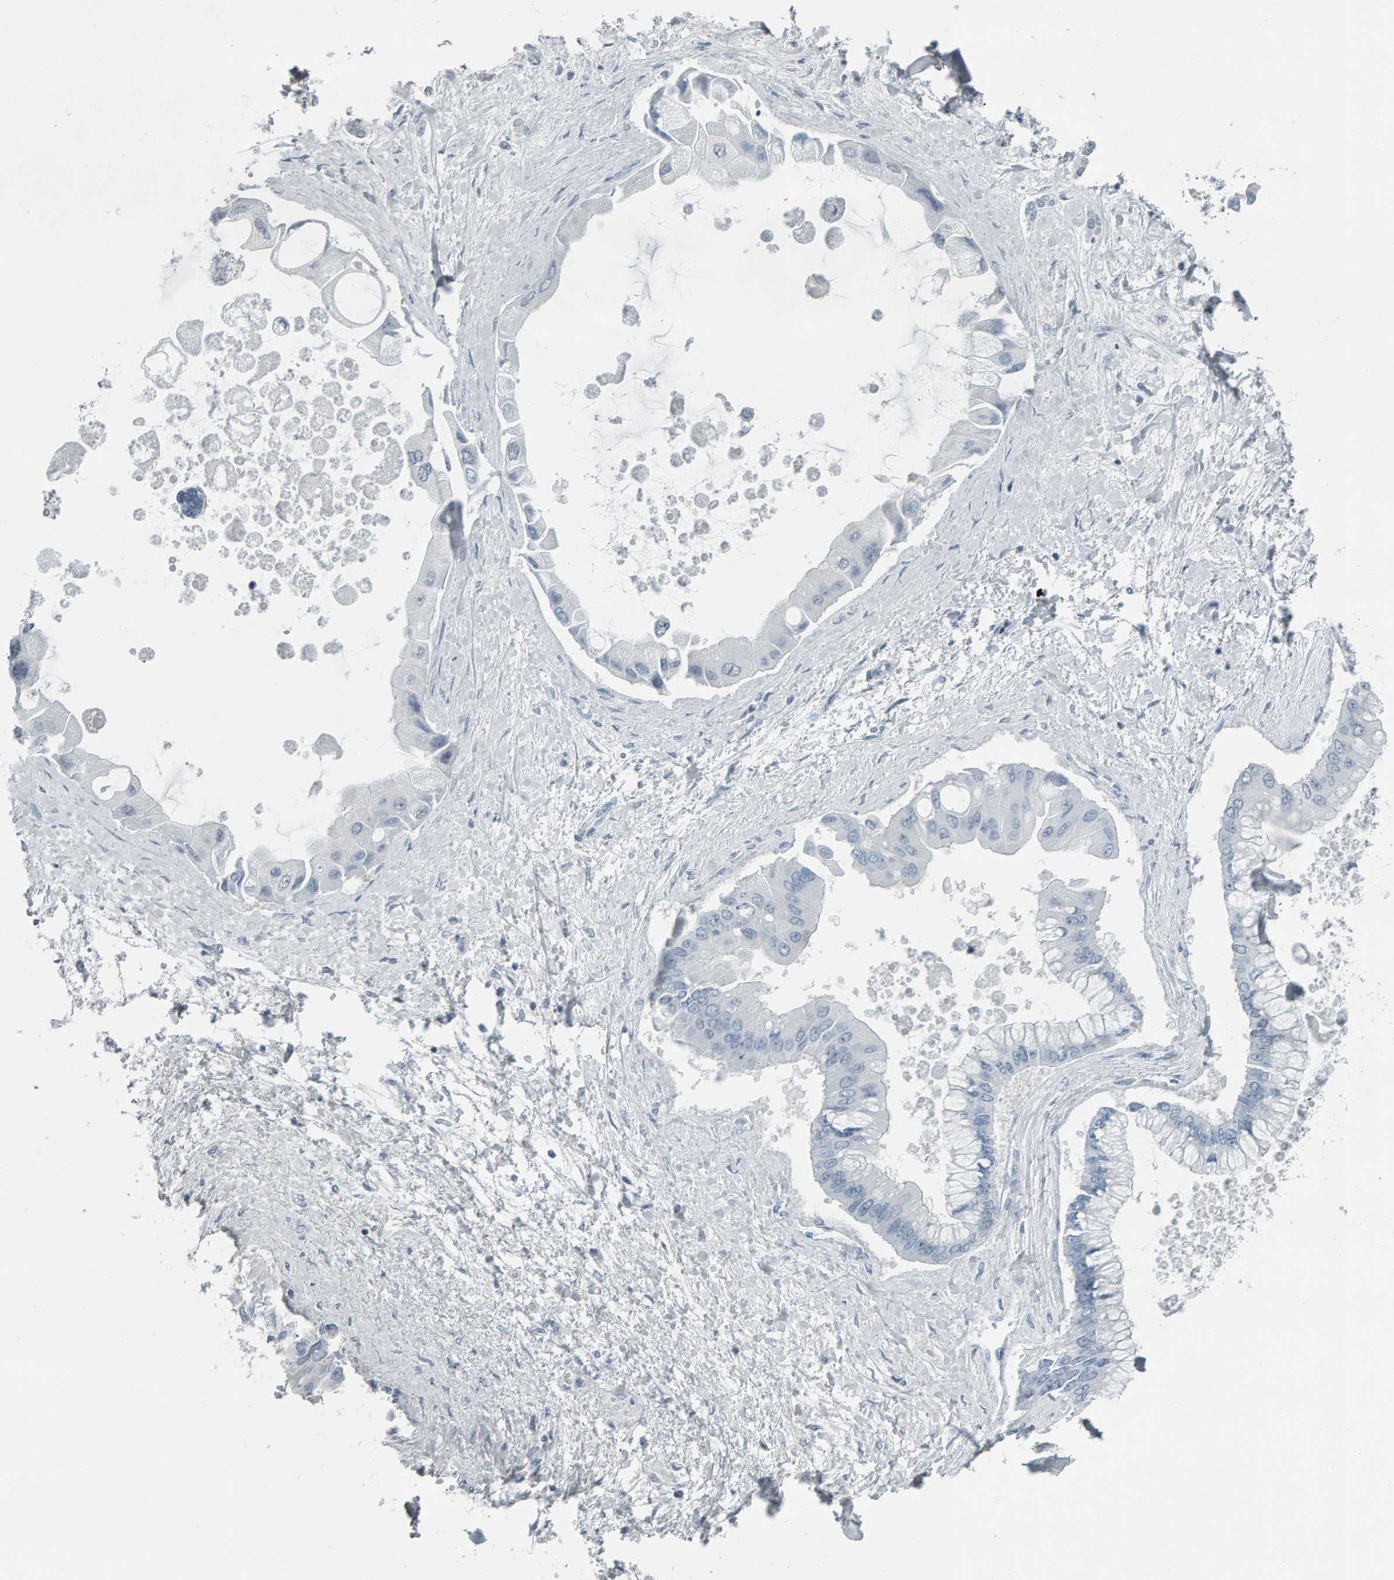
{"staining": {"intensity": "negative", "quantity": "none", "location": "none"}, "tissue": "liver cancer", "cell_type": "Tumor cells", "image_type": "cancer", "snomed": [{"axis": "morphology", "description": "Cholangiocarcinoma"}, {"axis": "topography", "description": "Liver"}], "caption": "This is an immunohistochemistry micrograph of liver cholangiocarcinoma. There is no expression in tumor cells.", "gene": "PYY", "patient": {"sex": "male", "age": 50}}